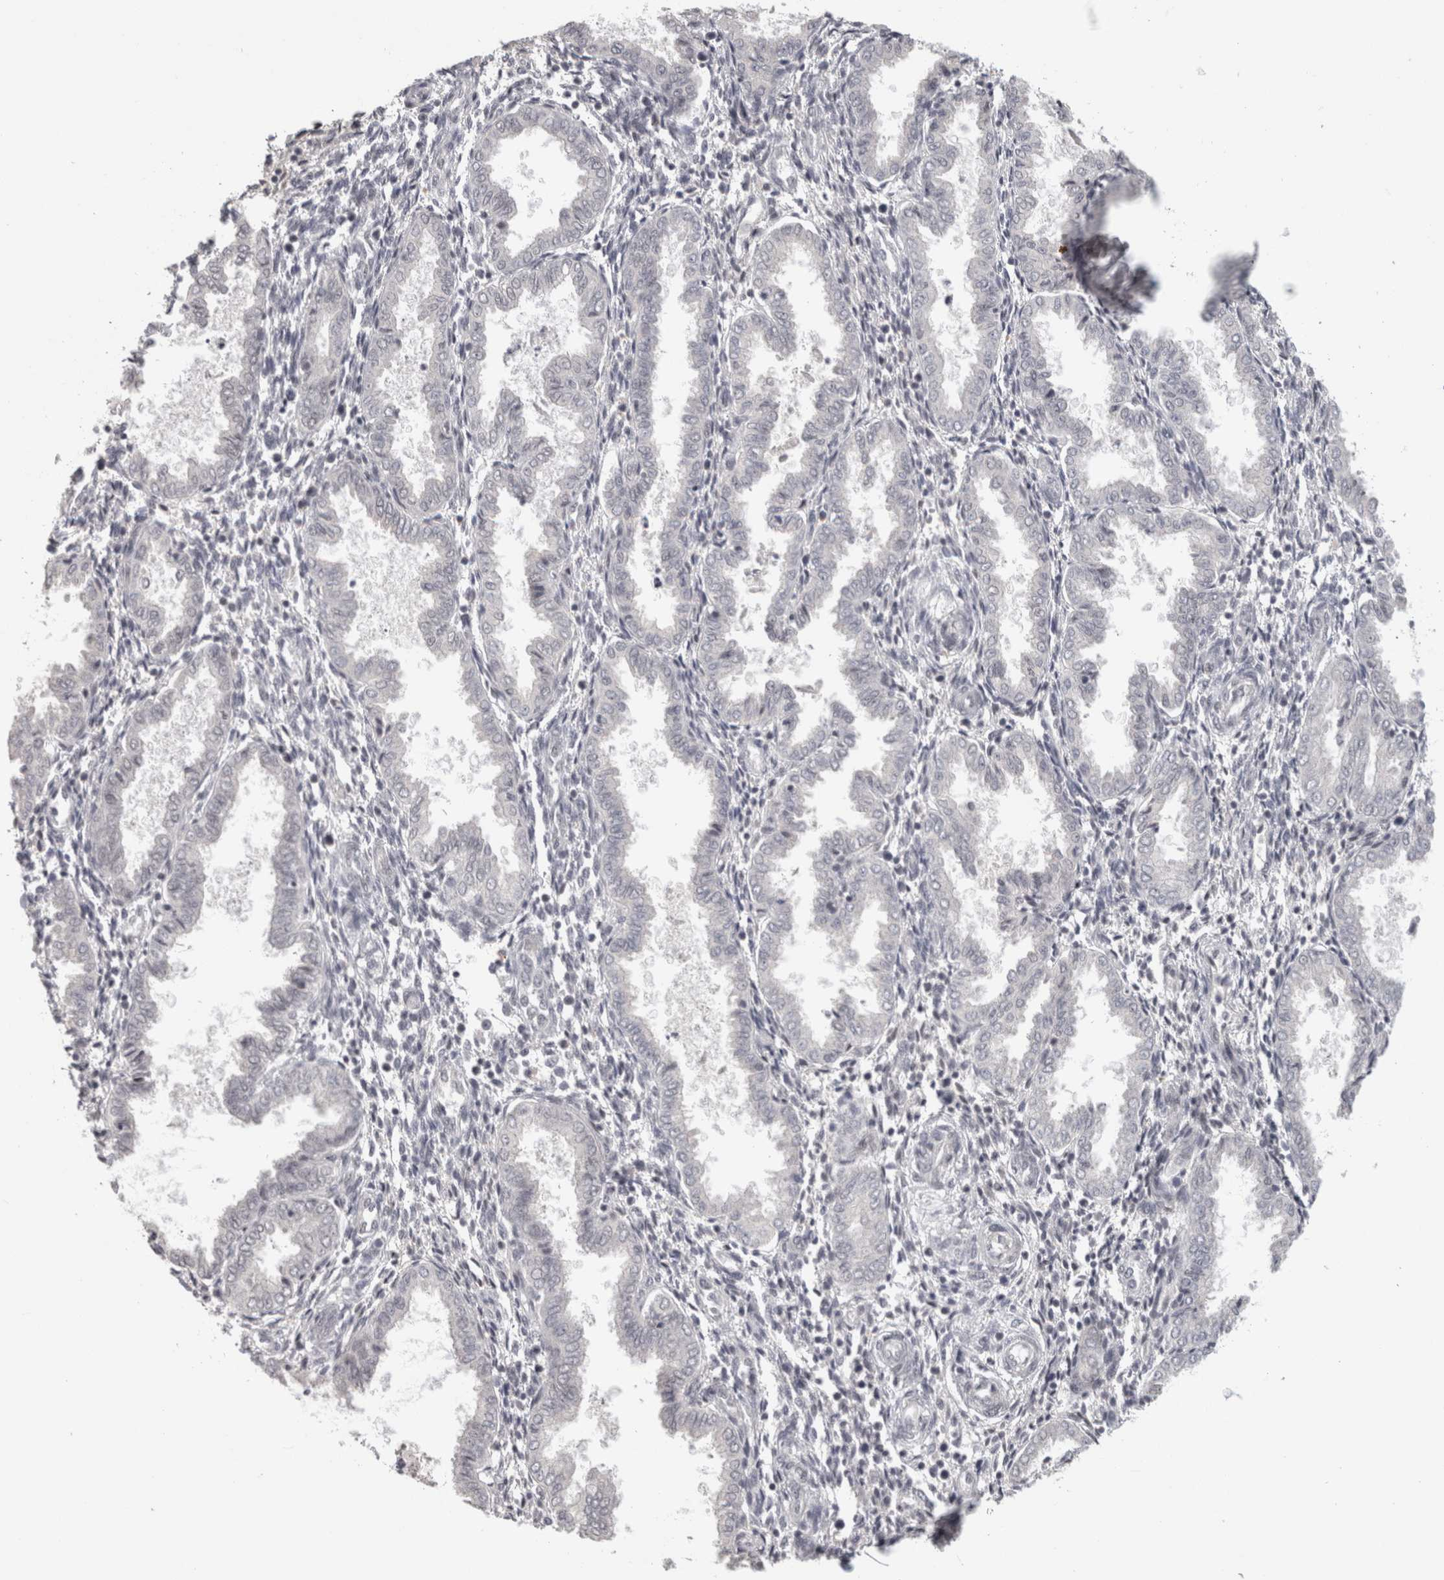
{"staining": {"intensity": "moderate", "quantity": "25%-75%", "location": "nuclear"}, "tissue": "endometrium", "cell_type": "Cells in endometrial stroma", "image_type": "normal", "snomed": [{"axis": "morphology", "description": "Normal tissue, NOS"}, {"axis": "topography", "description": "Endometrium"}], "caption": "High-power microscopy captured an immunohistochemistry (IHC) image of unremarkable endometrium, revealing moderate nuclear staining in approximately 25%-75% of cells in endometrial stroma. (DAB (3,3'-diaminobenzidine) = brown stain, brightfield microscopy at high magnification).", "gene": "ZNF830", "patient": {"sex": "female", "age": 33}}